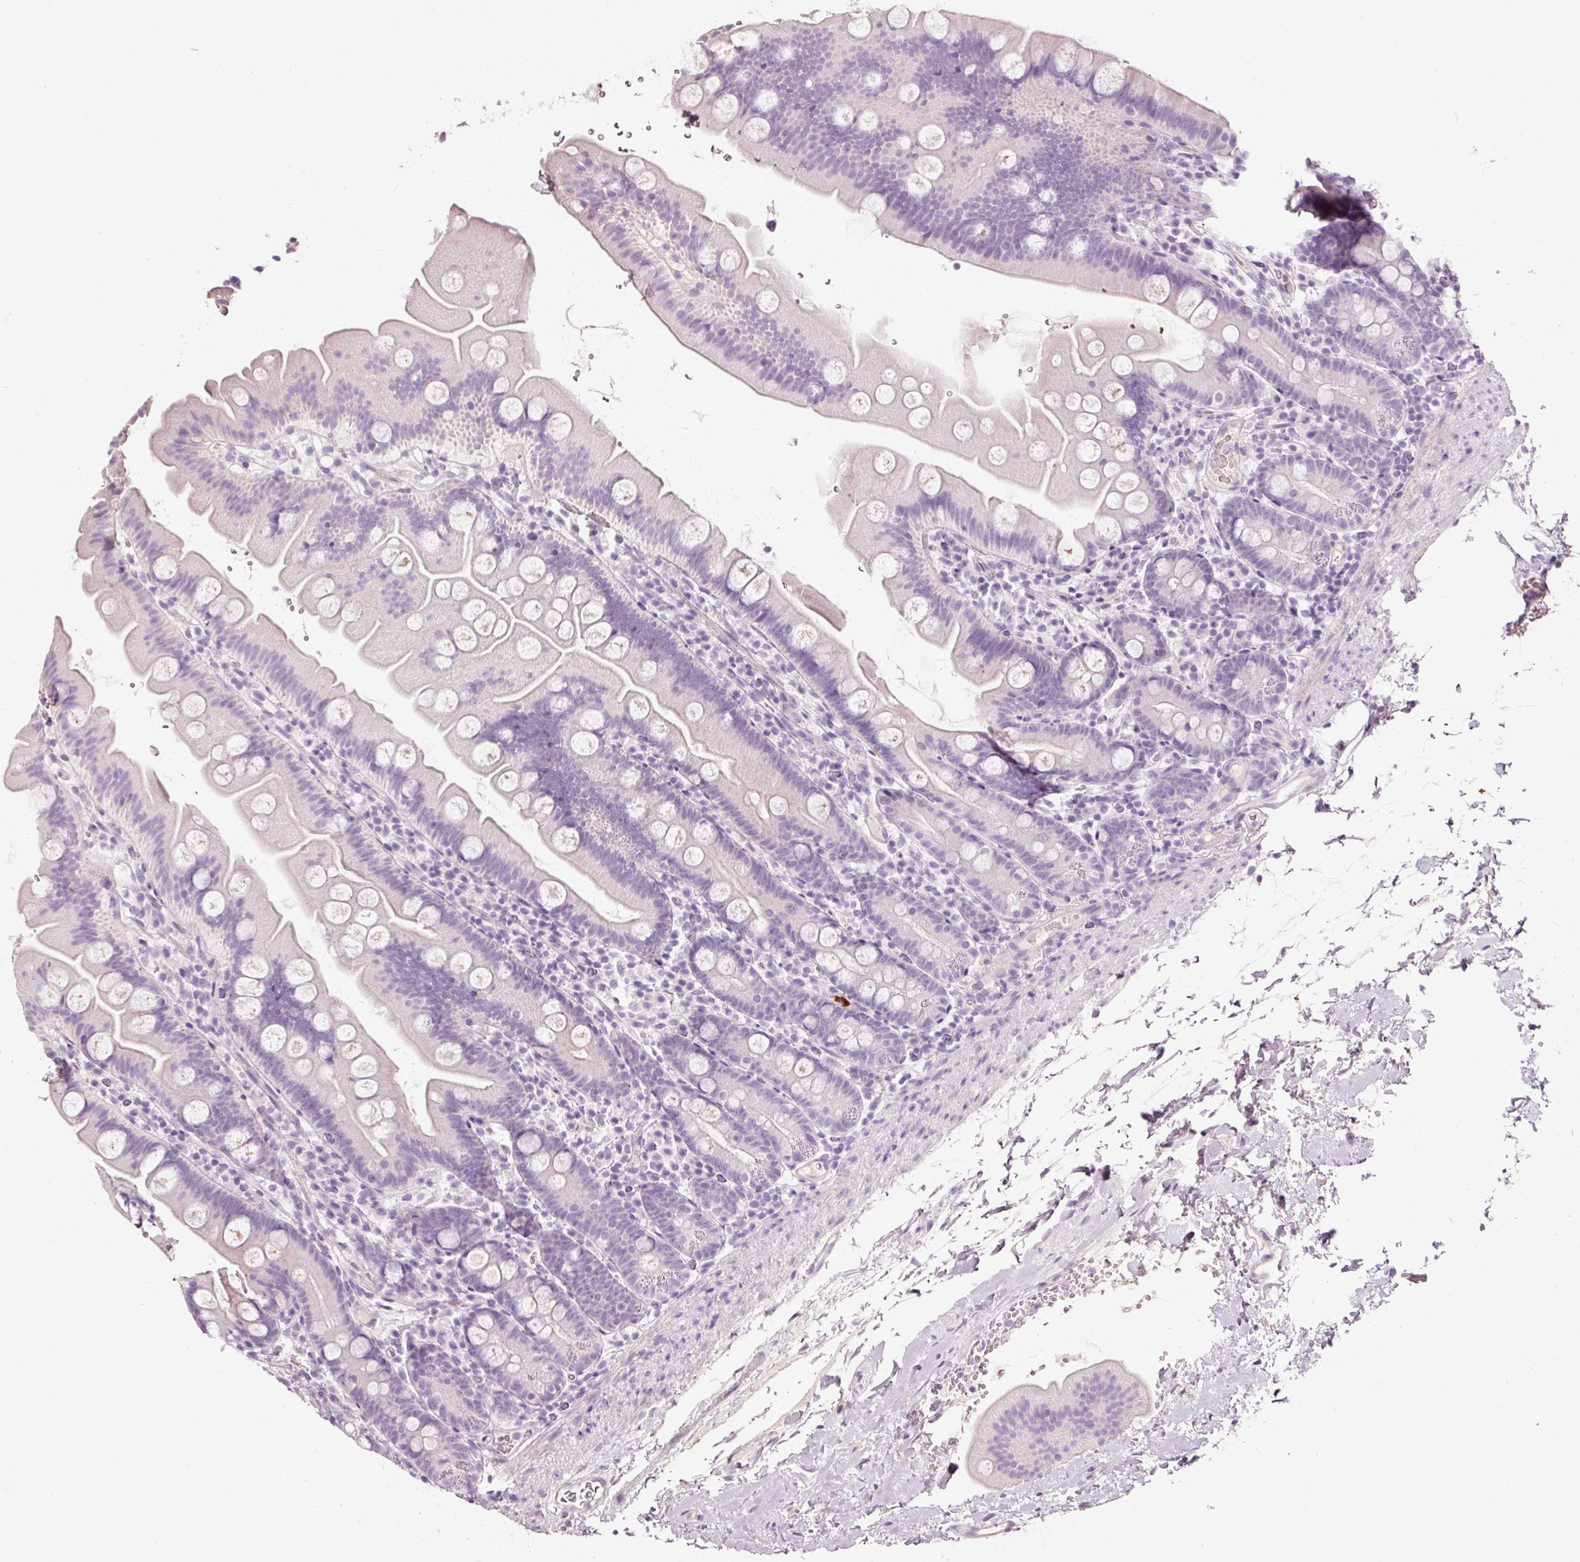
{"staining": {"intensity": "weak", "quantity": "<25%", "location": "cytoplasmic/membranous"}, "tissue": "small intestine", "cell_type": "Glandular cells", "image_type": "normal", "snomed": [{"axis": "morphology", "description": "Normal tissue, NOS"}, {"axis": "topography", "description": "Small intestine"}], "caption": "Immunohistochemical staining of benign small intestine displays no significant positivity in glandular cells. (DAB (3,3'-diaminobenzidine) immunohistochemistry (IHC), high magnification).", "gene": "MUC5AC", "patient": {"sex": "female", "age": 68}}